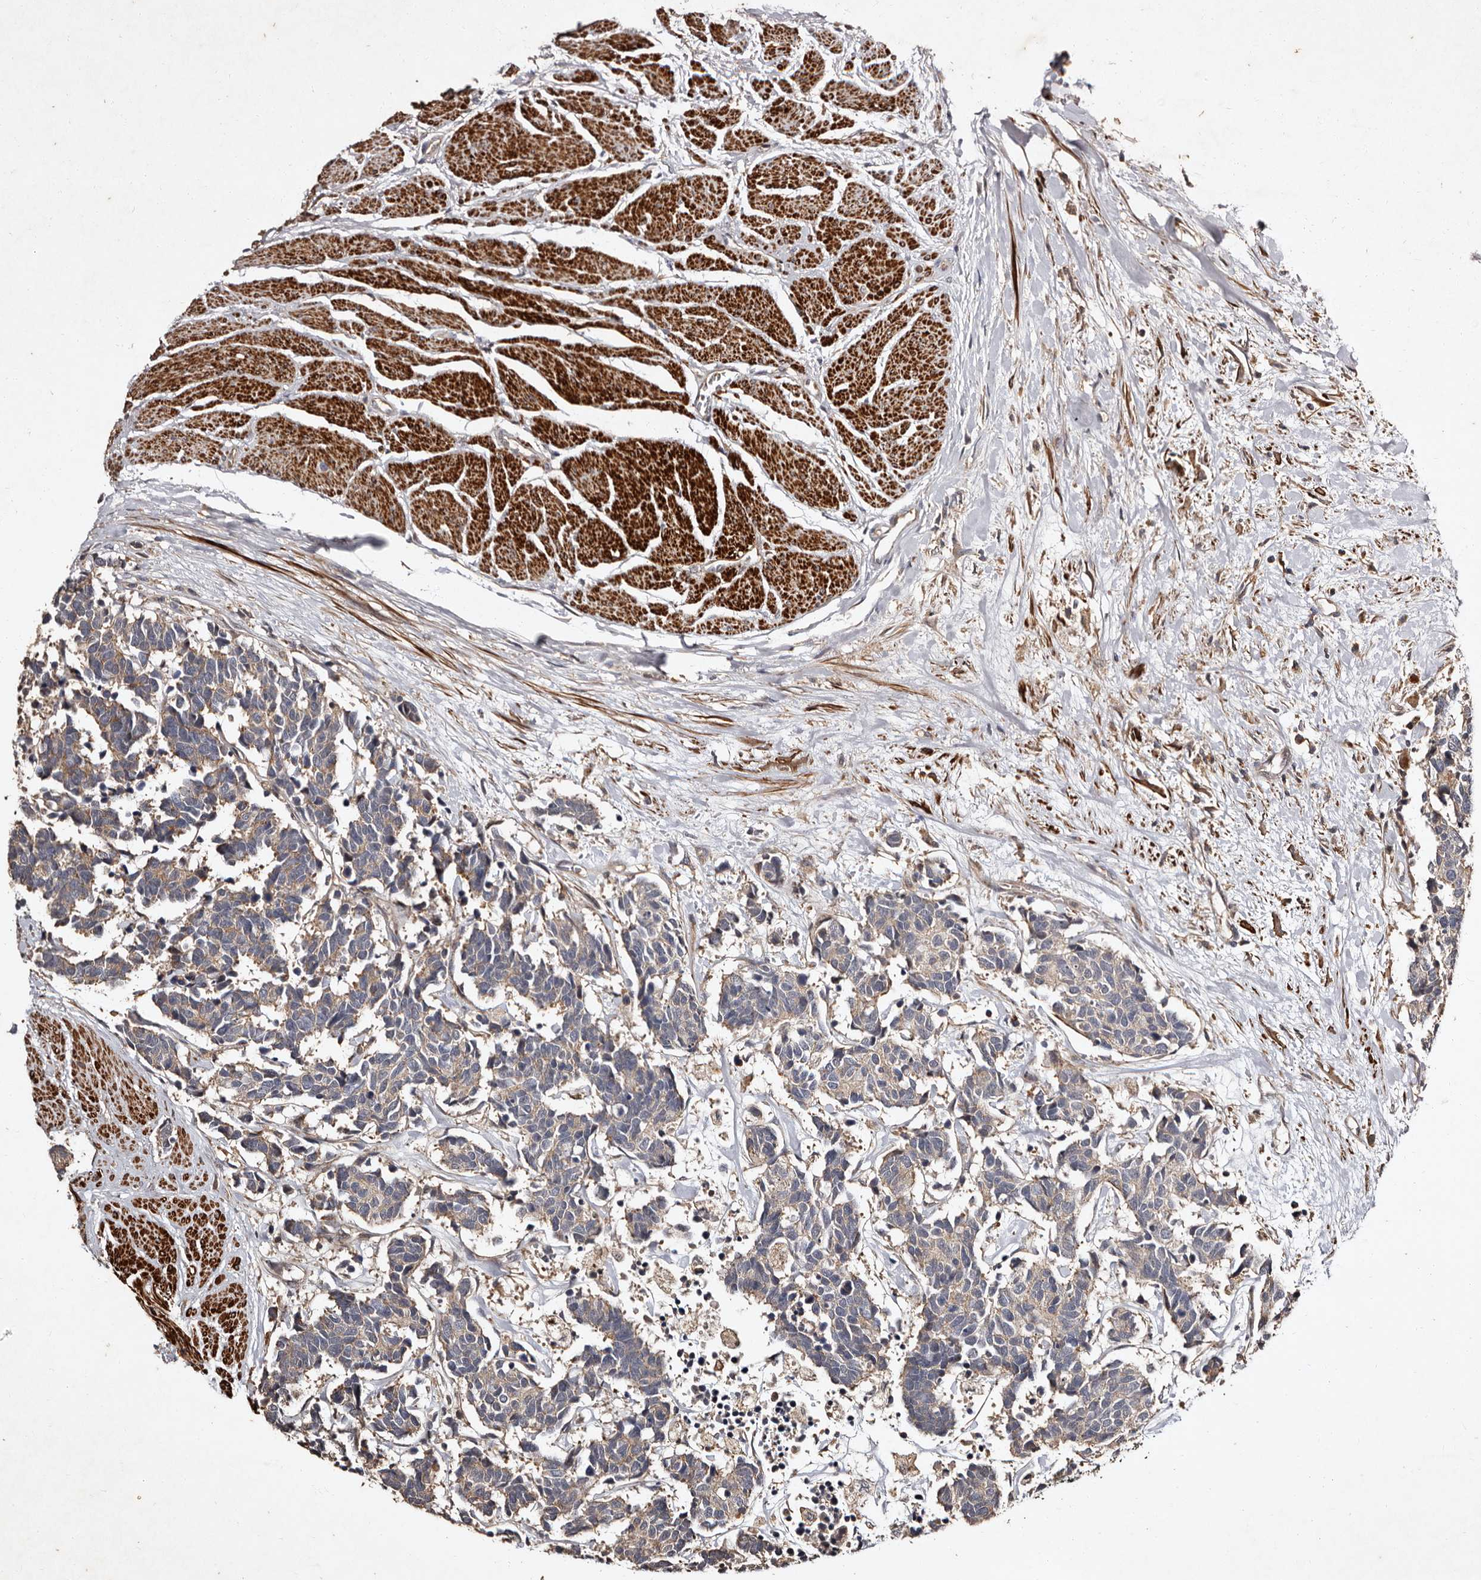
{"staining": {"intensity": "weak", "quantity": "<25%", "location": "cytoplasmic/membranous"}, "tissue": "carcinoid", "cell_type": "Tumor cells", "image_type": "cancer", "snomed": [{"axis": "morphology", "description": "Carcinoma, NOS"}, {"axis": "morphology", "description": "Carcinoid, malignant, NOS"}, {"axis": "topography", "description": "Urinary bladder"}], "caption": "Immunohistochemistry (IHC) micrograph of neoplastic tissue: malignant carcinoid stained with DAB exhibits no significant protein positivity in tumor cells.", "gene": "PRKD3", "patient": {"sex": "male", "age": 57}}